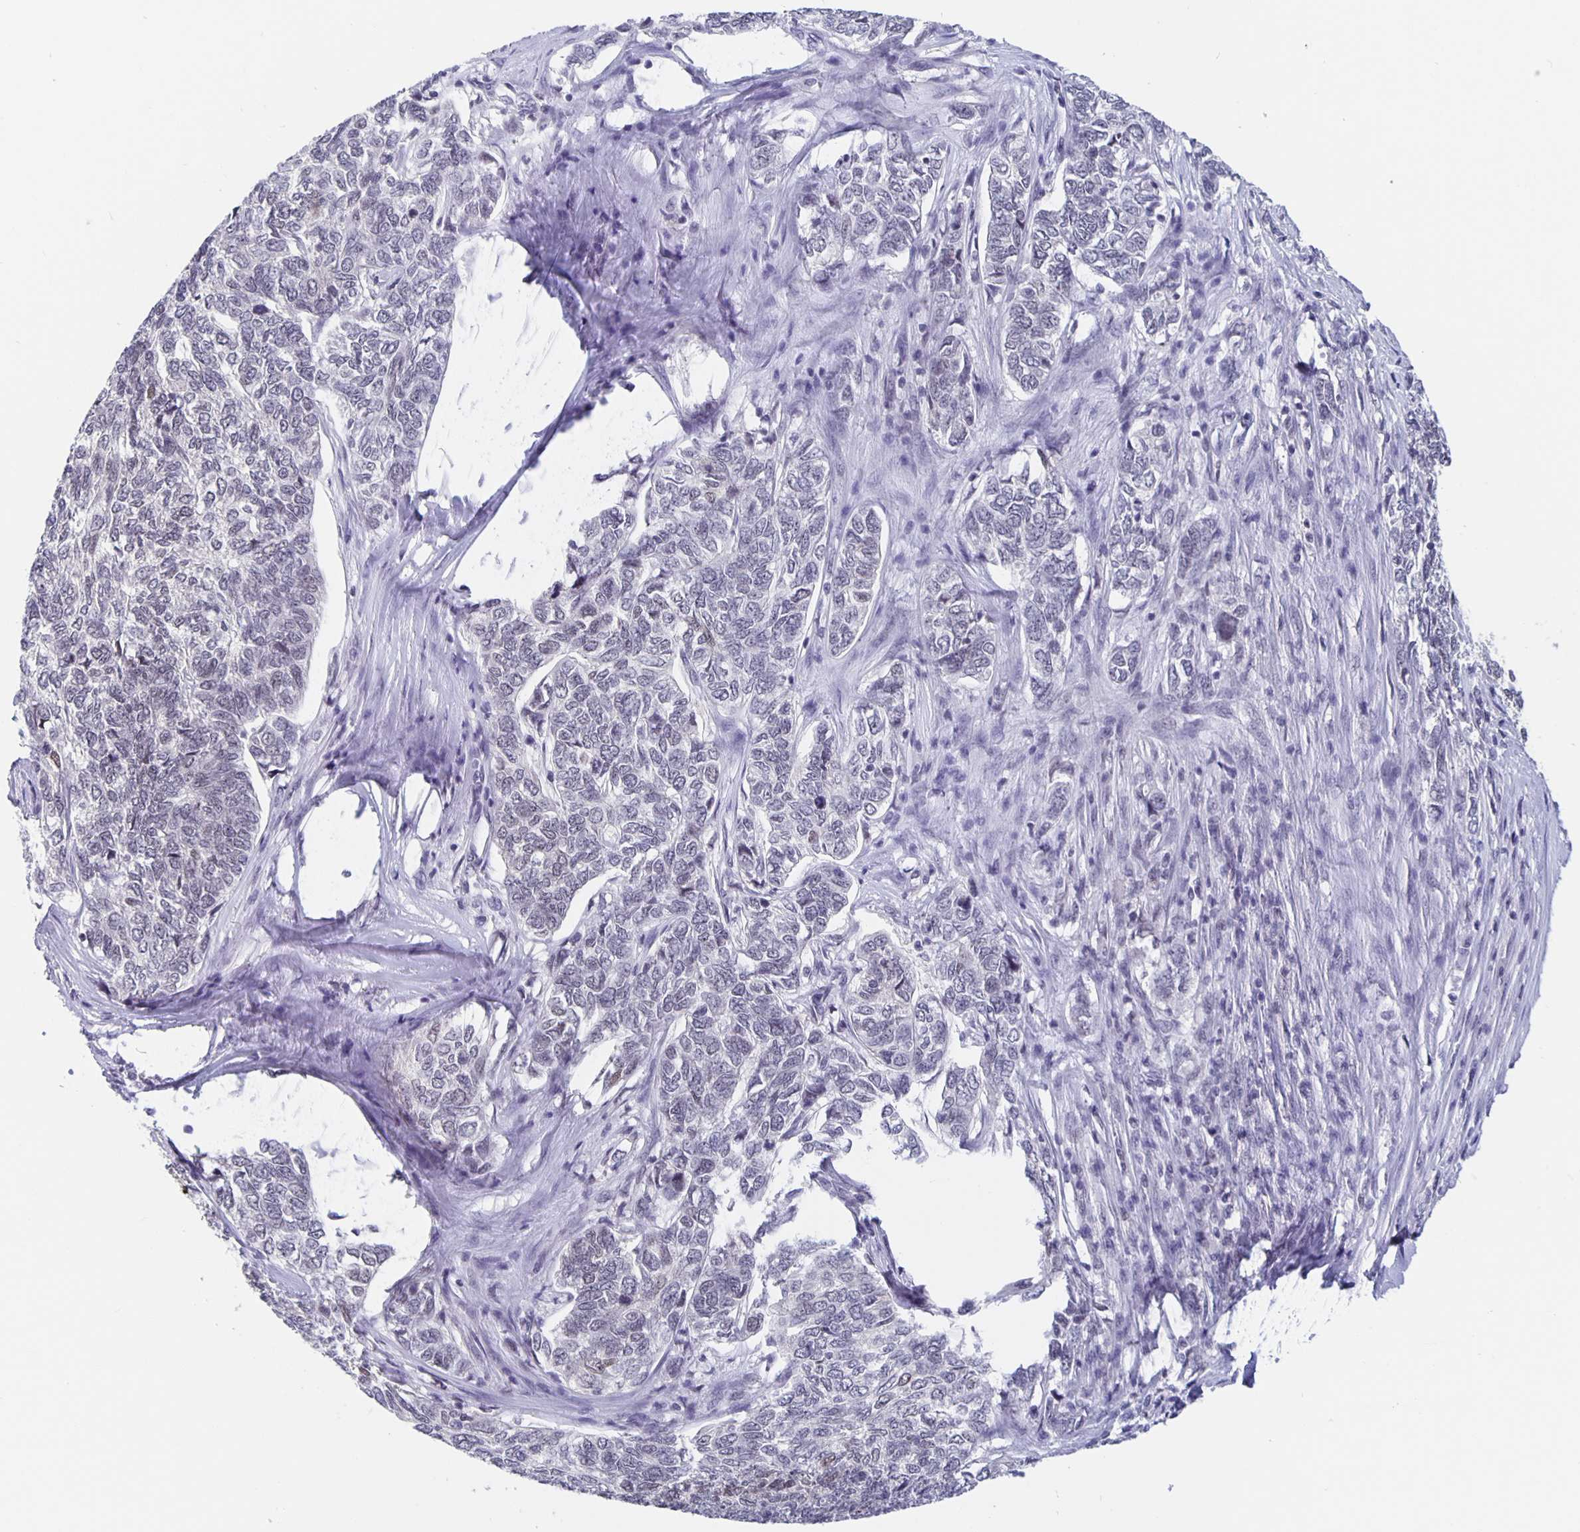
{"staining": {"intensity": "negative", "quantity": "none", "location": "none"}, "tissue": "skin cancer", "cell_type": "Tumor cells", "image_type": "cancer", "snomed": [{"axis": "morphology", "description": "Basal cell carcinoma"}, {"axis": "topography", "description": "Skin"}], "caption": "DAB immunohistochemical staining of human basal cell carcinoma (skin) demonstrates no significant staining in tumor cells. (DAB (3,3'-diaminobenzidine) immunohistochemistry visualized using brightfield microscopy, high magnification).", "gene": "ZNF691", "patient": {"sex": "female", "age": 65}}